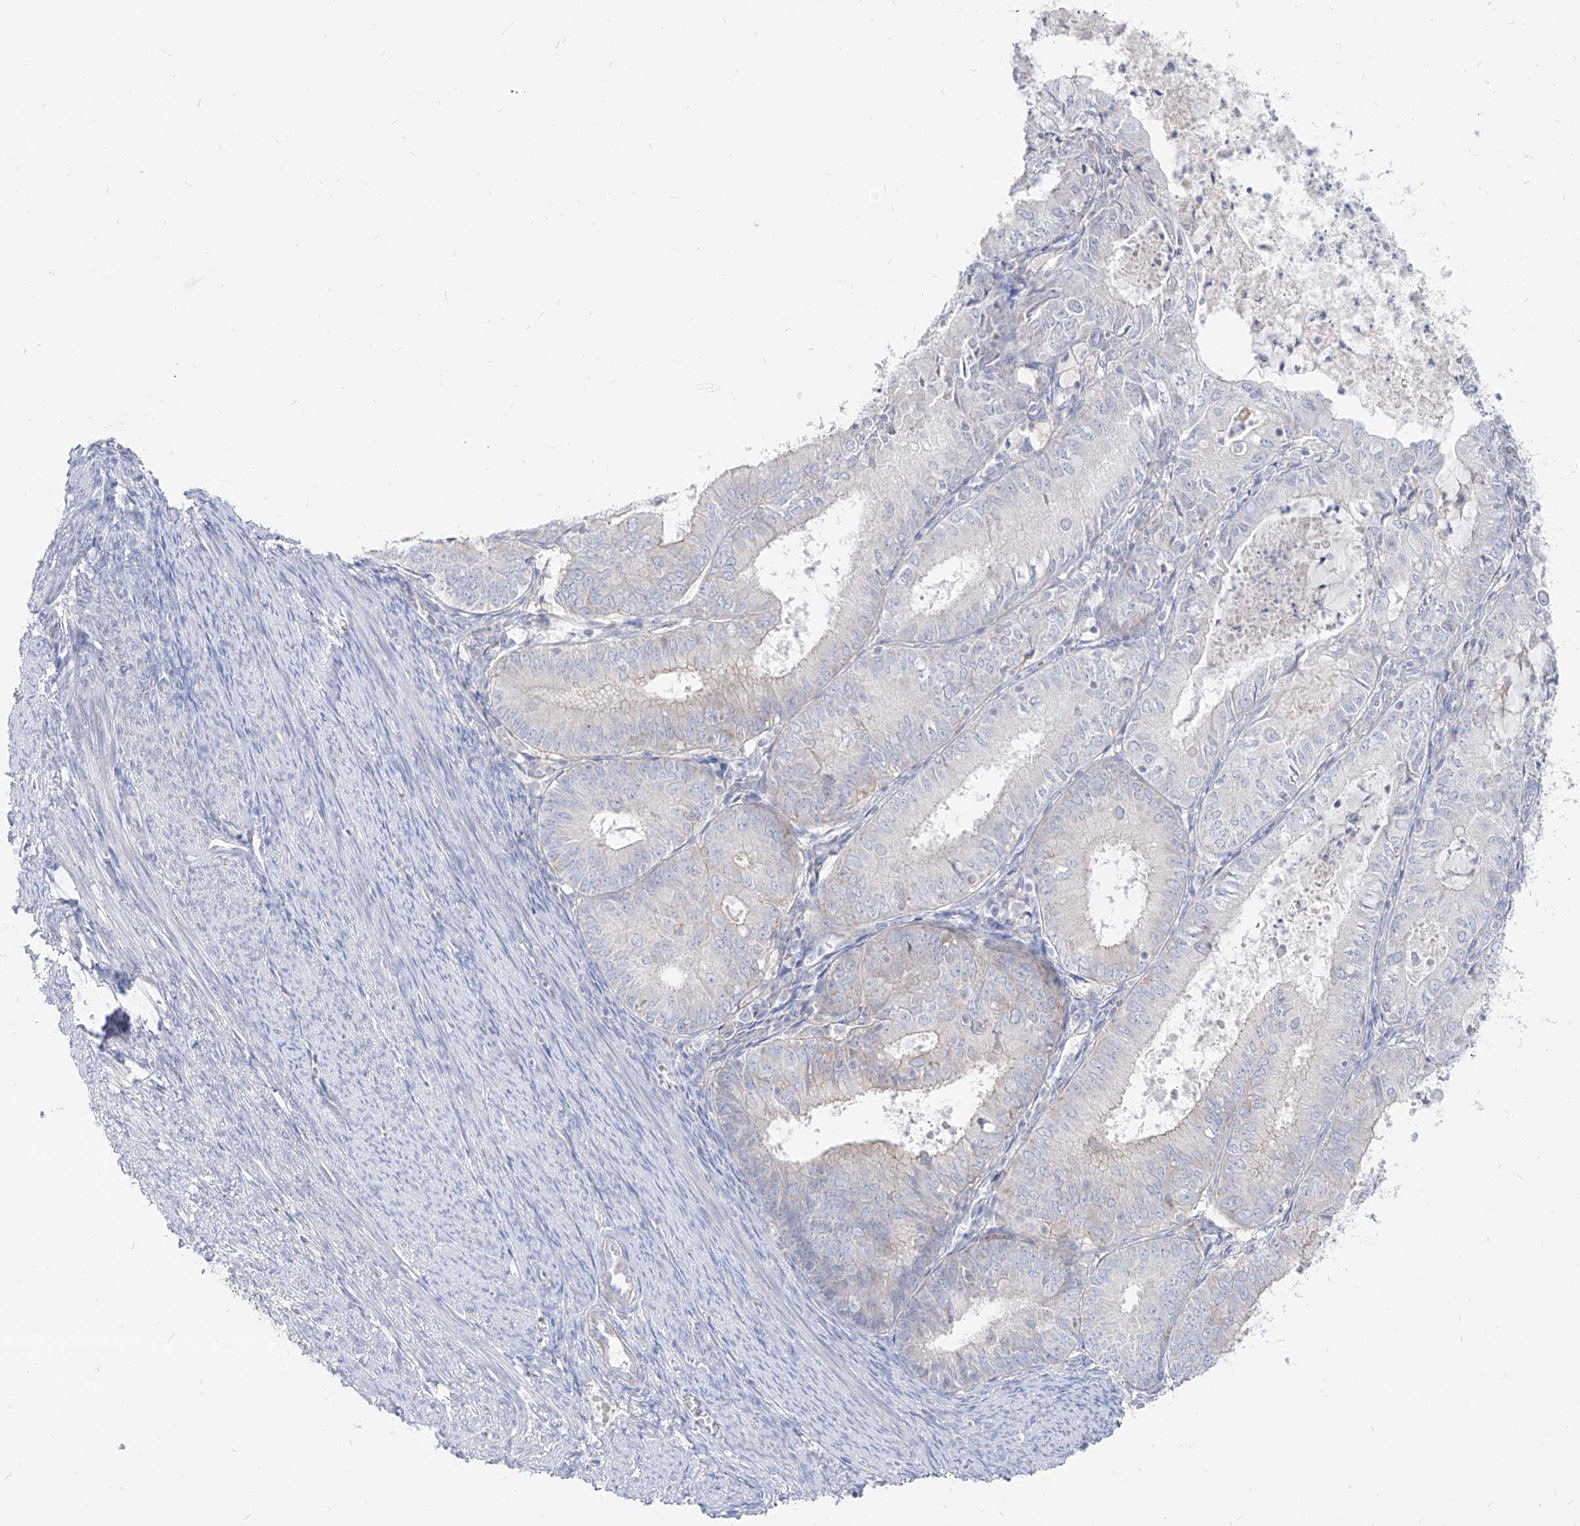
{"staining": {"intensity": "negative", "quantity": "none", "location": "none"}, "tissue": "endometrial cancer", "cell_type": "Tumor cells", "image_type": "cancer", "snomed": [{"axis": "morphology", "description": "Adenocarcinoma, NOS"}, {"axis": "topography", "description": "Endometrium"}], "caption": "The IHC histopathology image has no significant staining in tumor cells of endometrial cancer tissue.", "gene": "RBFOX3", "patient": {"sex": "female", "age": 57}}